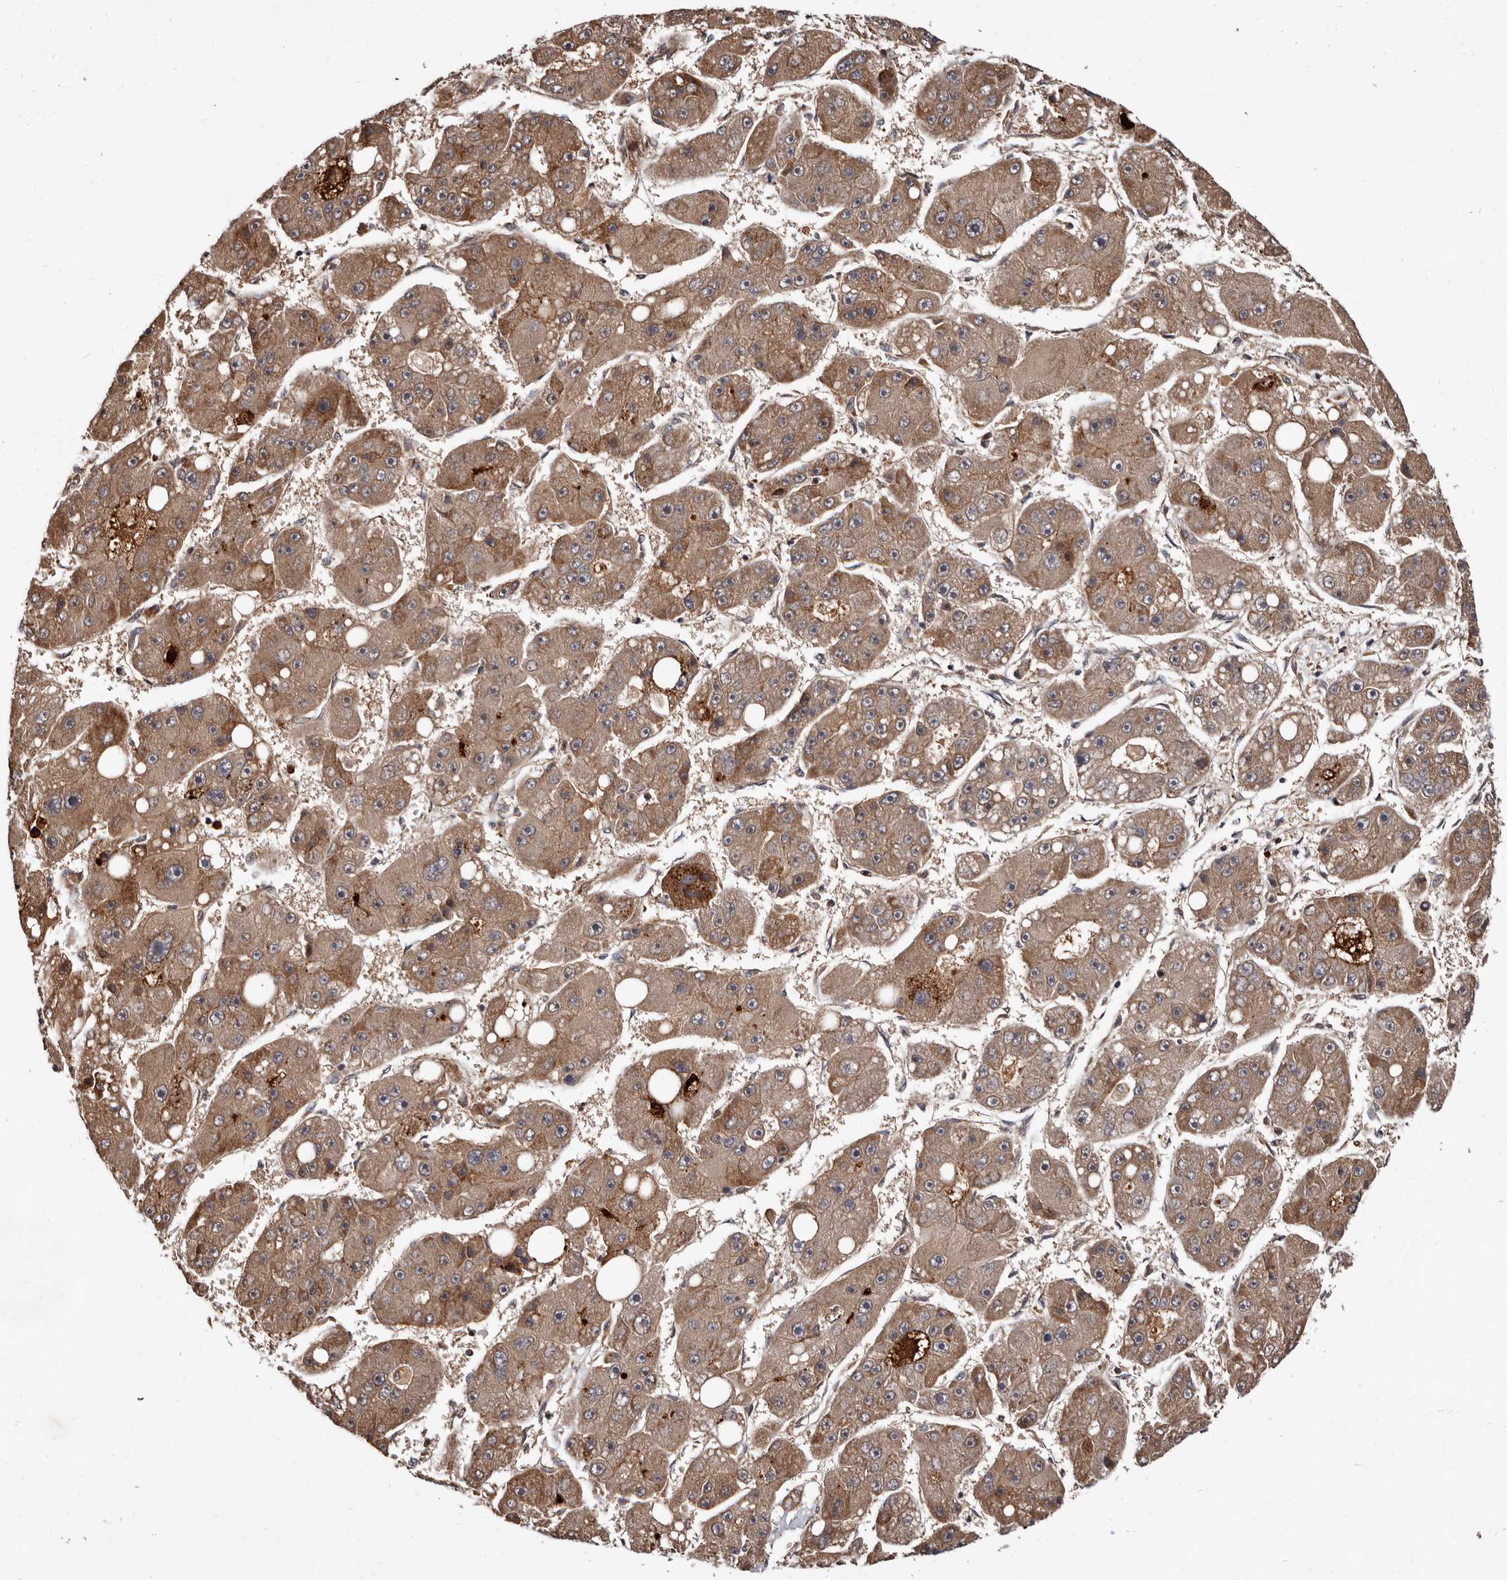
{"staining": {"intensity": "moderate", "quantity": ">75%", "location": "cytoplasmic/membranous"}, "tissue": "liver cancer", "cell_type": "Tumor cells", "image_type": "cancer", "snomed": [{"axis": "morphology", "description": "Carcinoma, Hepatocellular, NOS"}, {"axis": "topography", "description": "Liver"}], "caption": "Human liver cancer stained for a protein (brown) shows moderate cytoplasmic/membranous positive staining in approximately >75% of tumor cells.", "gene": "WEE2", "patient": {"sex": "female", "age": 61}}